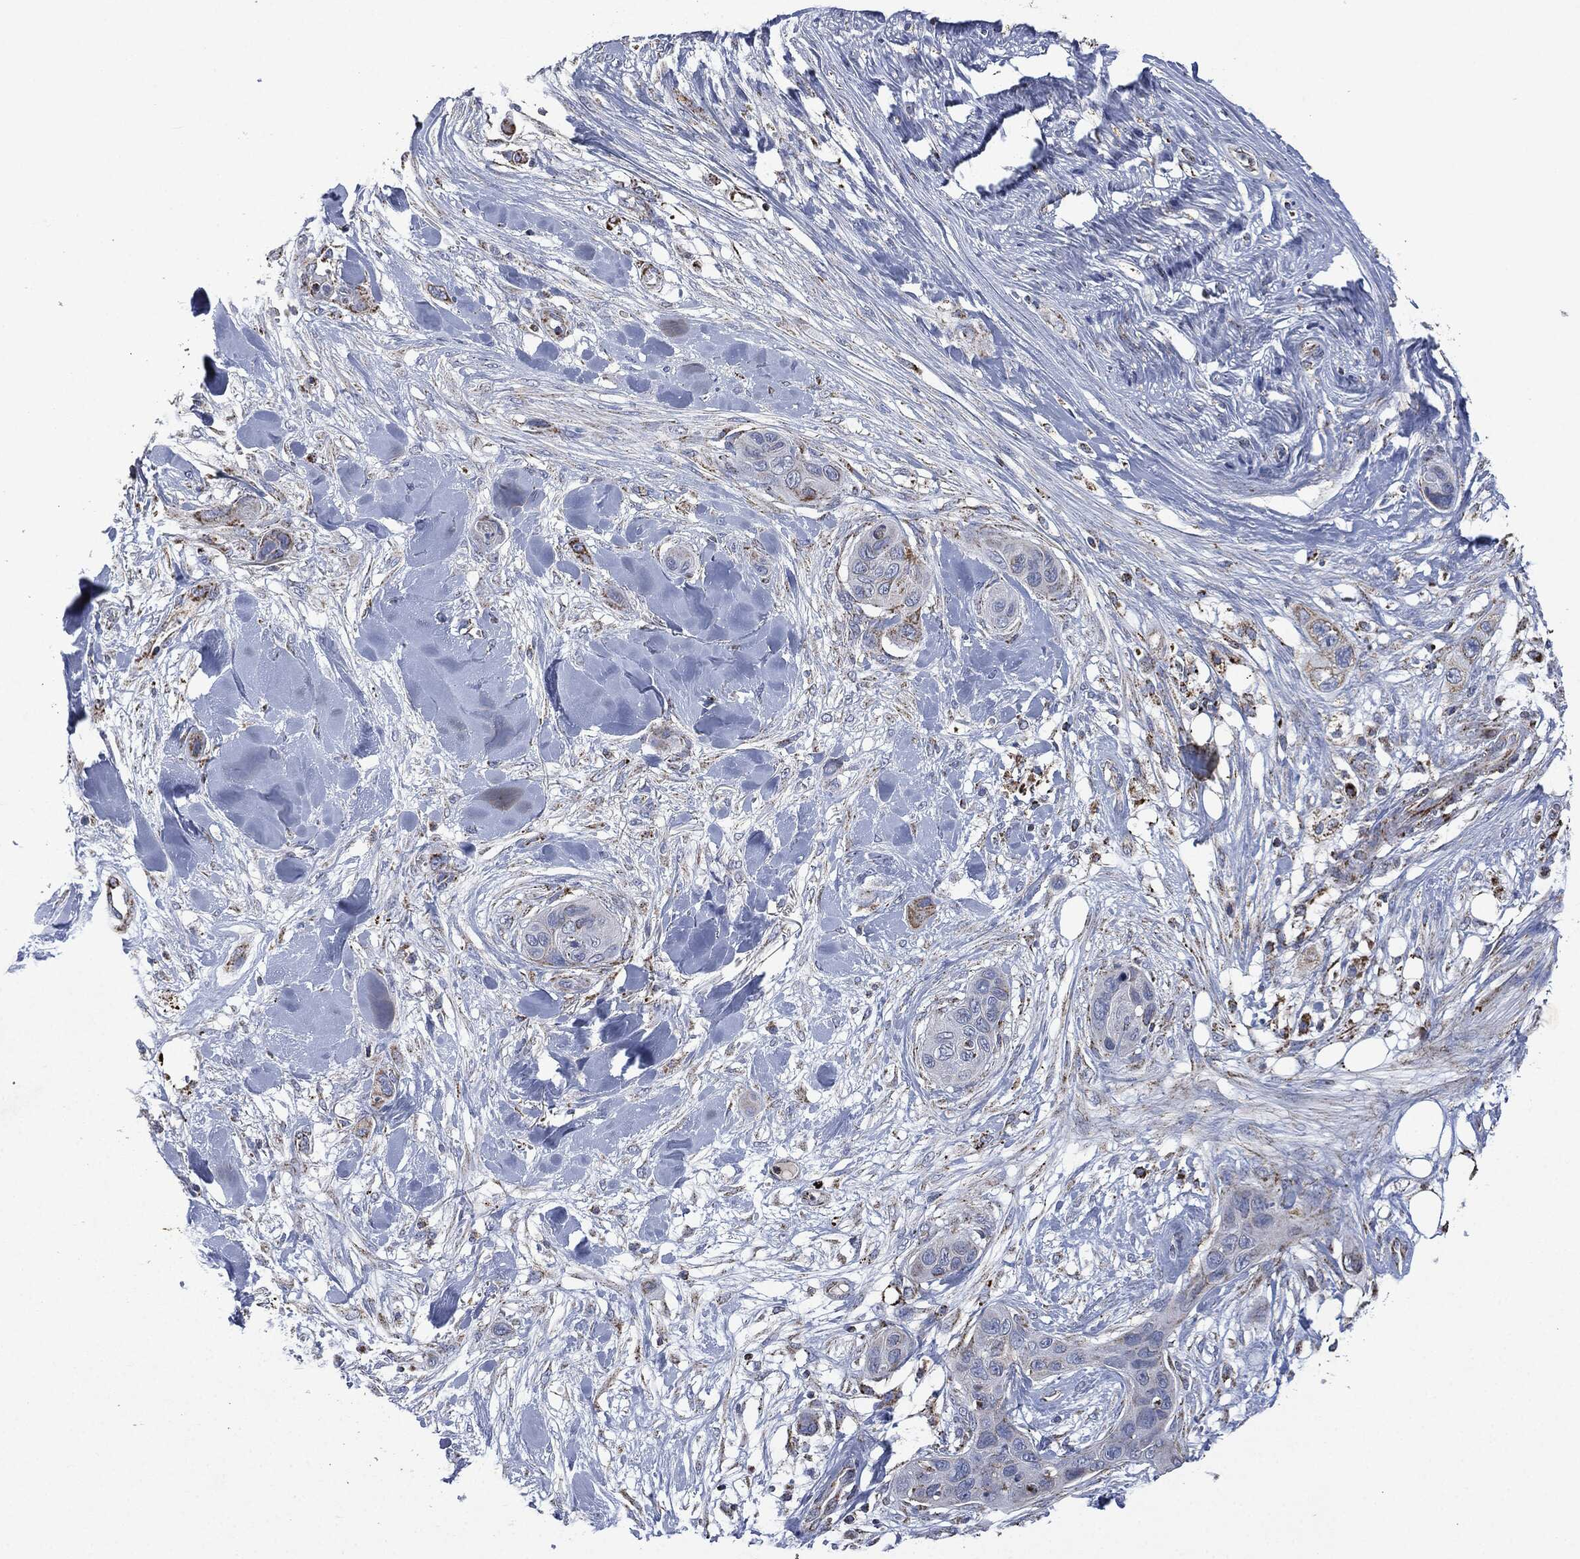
{"staining": {"intensity": "strong", "quantity": "<25%", "location": "cytoplasmic/membranous"}, "tissue": "skin cancer", "cell_type": "Tumor cells", "image_type": "cancer", "snomed": [{"axis": "morphology", "description": "Squamous cell carcinoma, NOS"}, {"axis": "topography", "description": "Skin"}], "caption": "Protein staining of skin cancer (squamous cell carcinoma) tissue exhibits strong cytoplasmic/membranous expression in about <25% of tumor cells. (Brightfield microscopy of DAB IHC at high magnification).", "gene": "RYK", "patient": {"sex": "male", "age": 78}}